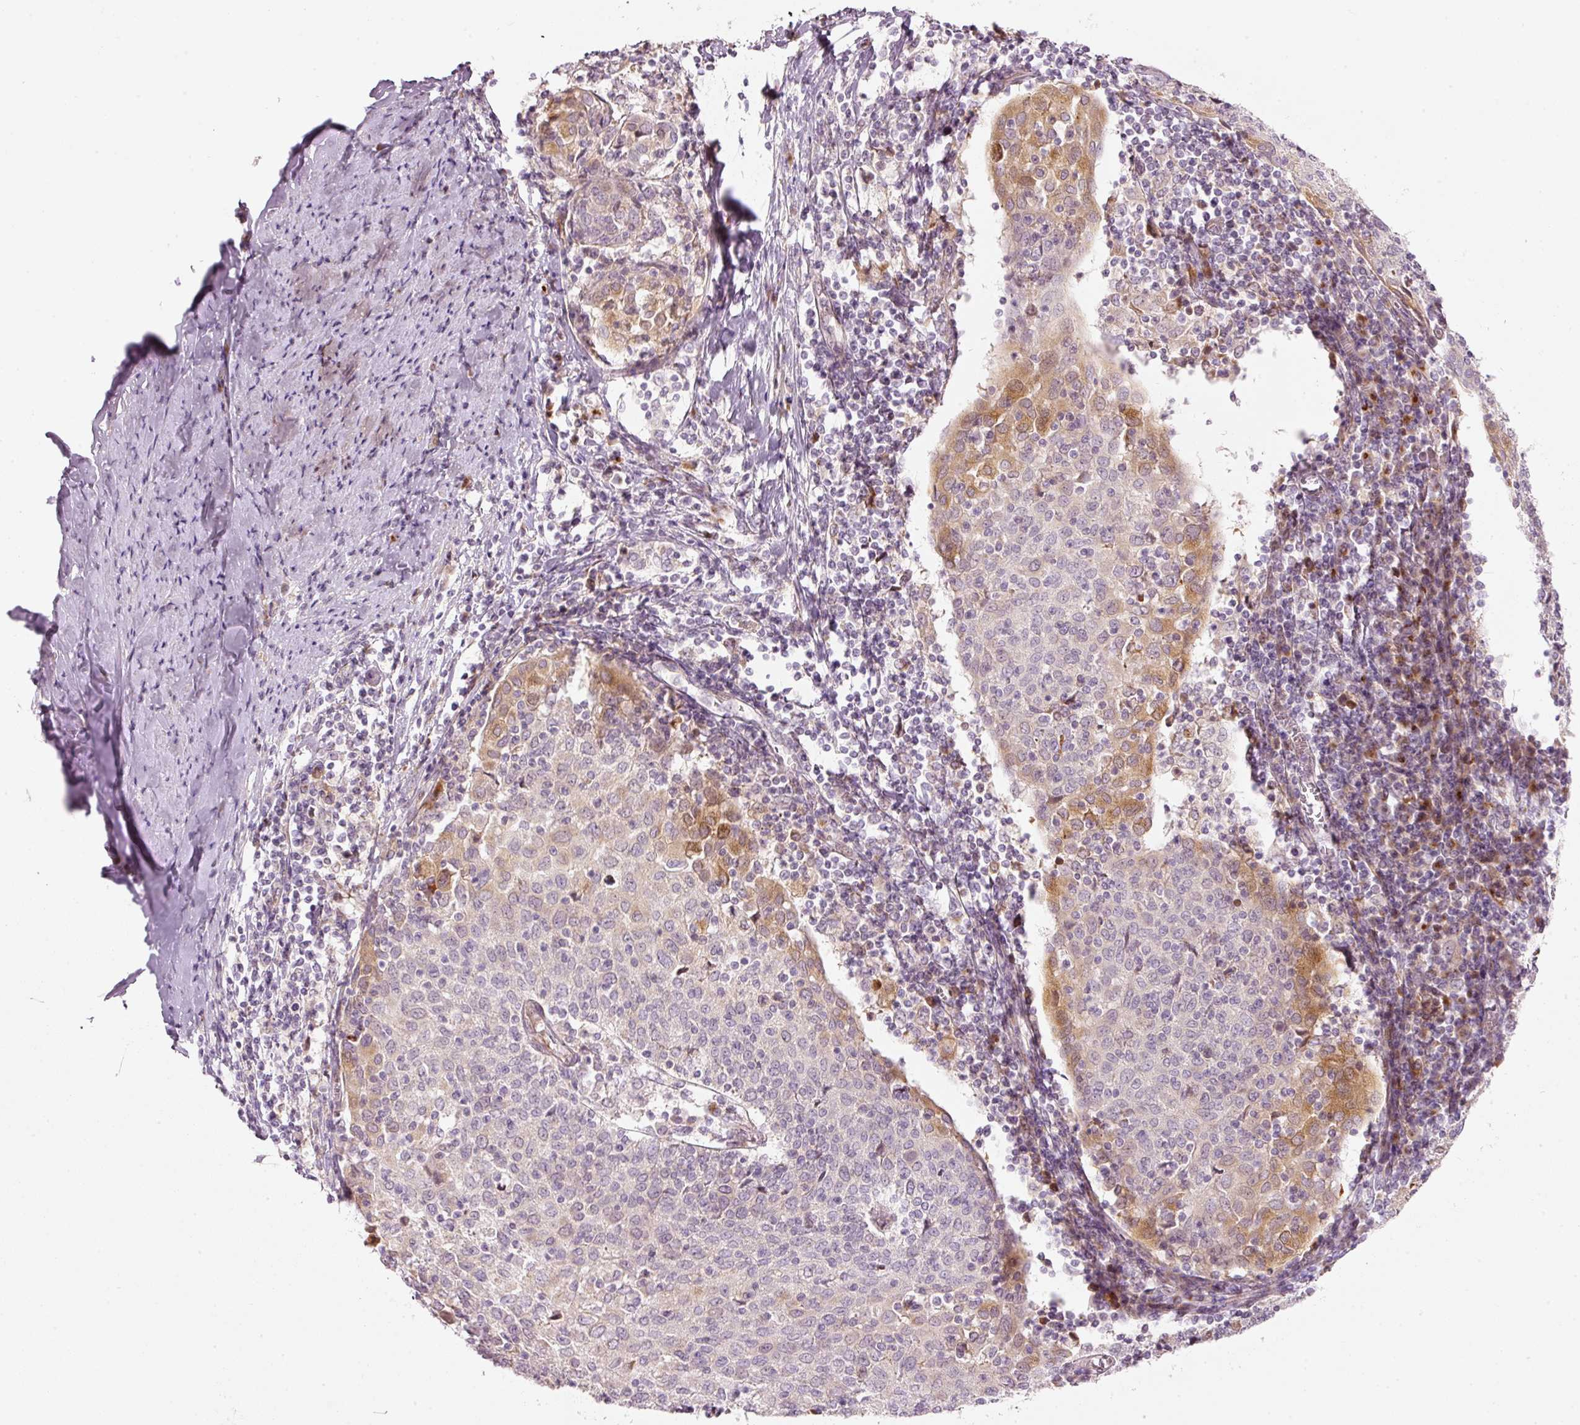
{"staining": {"intensity": "moderate", "quantity": "<25%", "location": "cytoplasmic/membranous"}, "tissue": "cervical cancer", "cell_type": "Tumor cells", "image_type": "cancer", "snomed": [{"axis": "morphology", "description": "Squamous cell carcinoma, NOS"}, {"axis": "topography", "description": "Cervix"}], "caption": "DAB immunohistochemical staining of cervical cancer (squamous cell carcinoma) exhibits moderate cytoplasmic/membranous protein expression in about <25% of tumor cells.", "gene": "SLC20A1", "patient": {"sex": "female", "age": 52}}